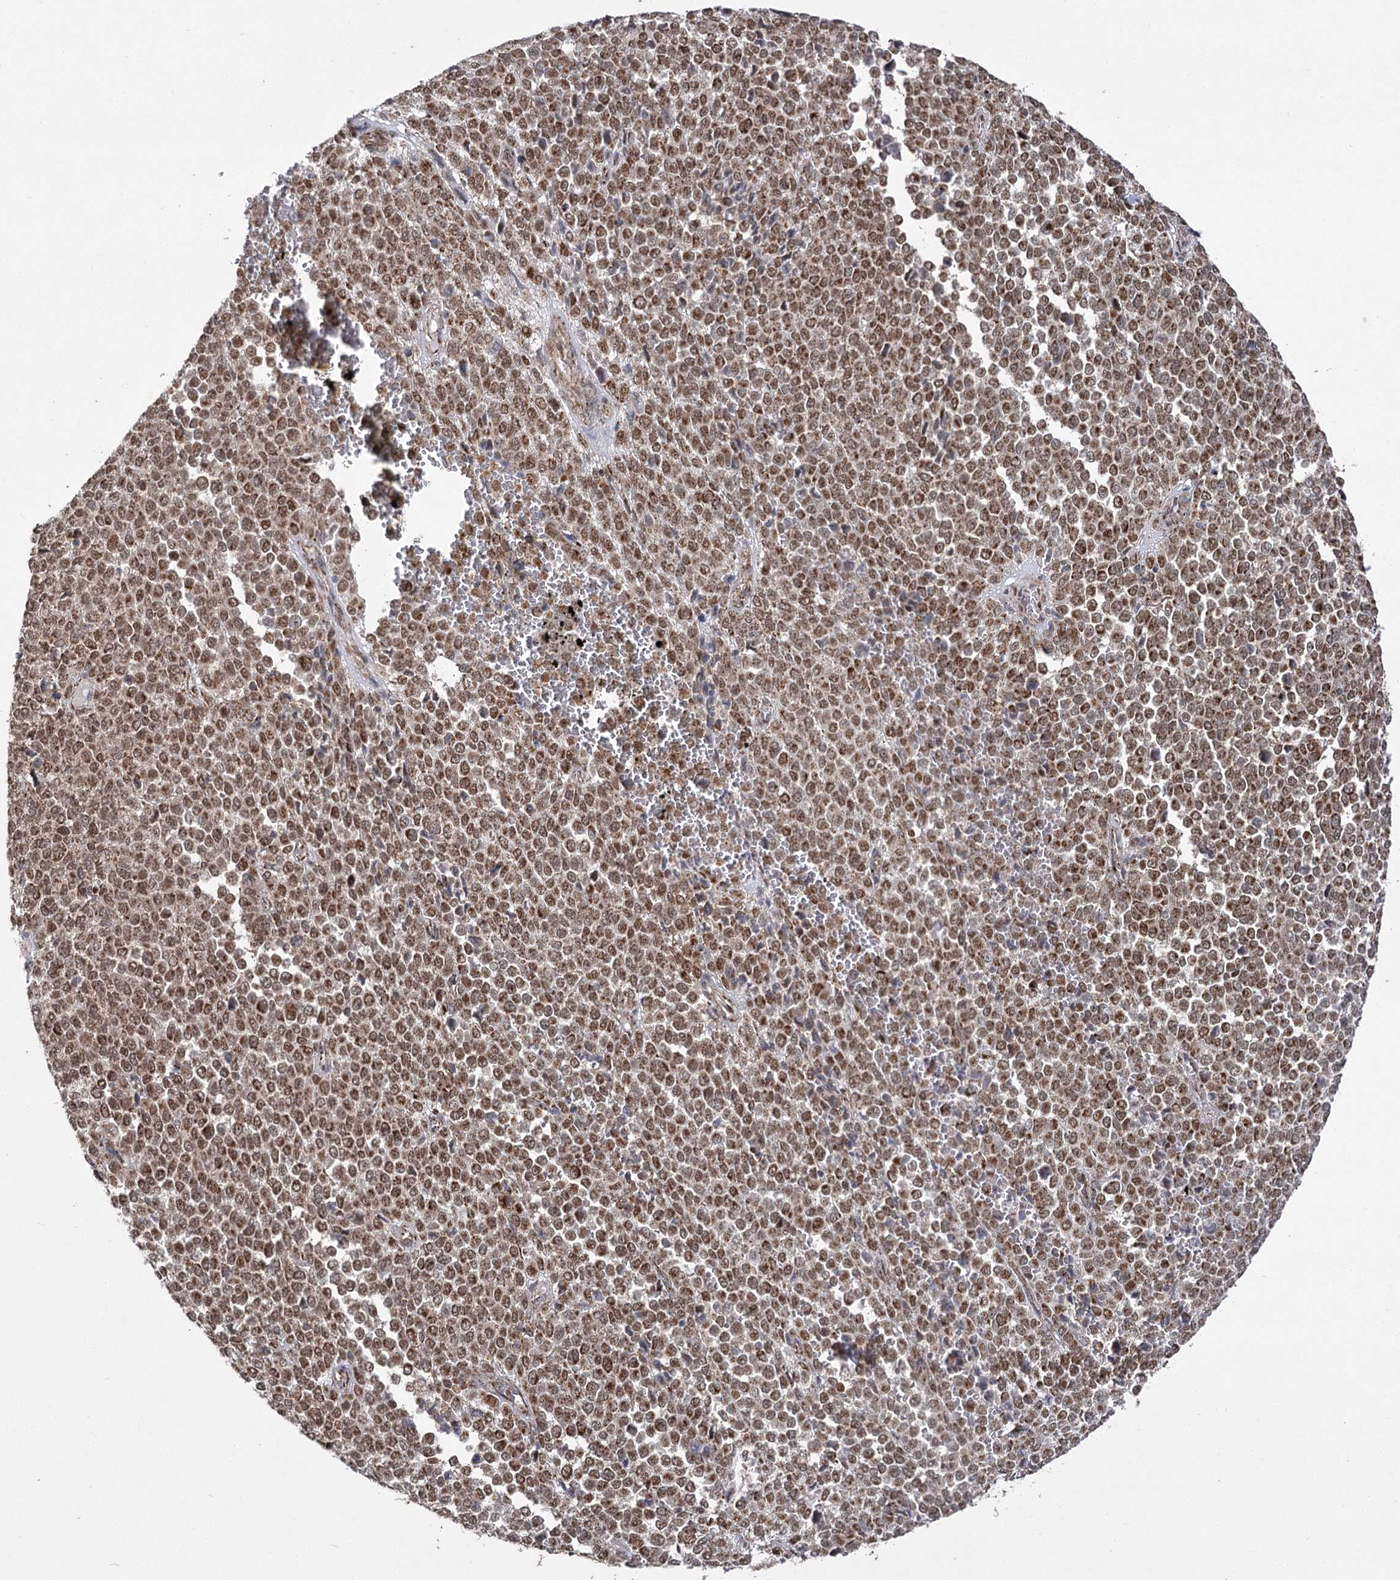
{"staining": {"intensity": "strong", "quantity": ">75%", "location": "nuclear"}, "tissue": "melanoma", "cell_type": "Tumor cells", "image_type": "cancer", "snomed": [{"axis": "morphology", "description": "Malignant melanoma, Metastatic site"}, {"axis": "topography", "description": "Pancreas"}], "caption": "Malignant melanoma (metastatic site) stained with DAB (3,3'-diaminobenzidine) immunohistochemistry reveals high levels of strong nuclear positivity in approximately >75% of tumor cells.", "gene": "SLC4A1AP", "patient": {"sex": "female", "age": 30}}